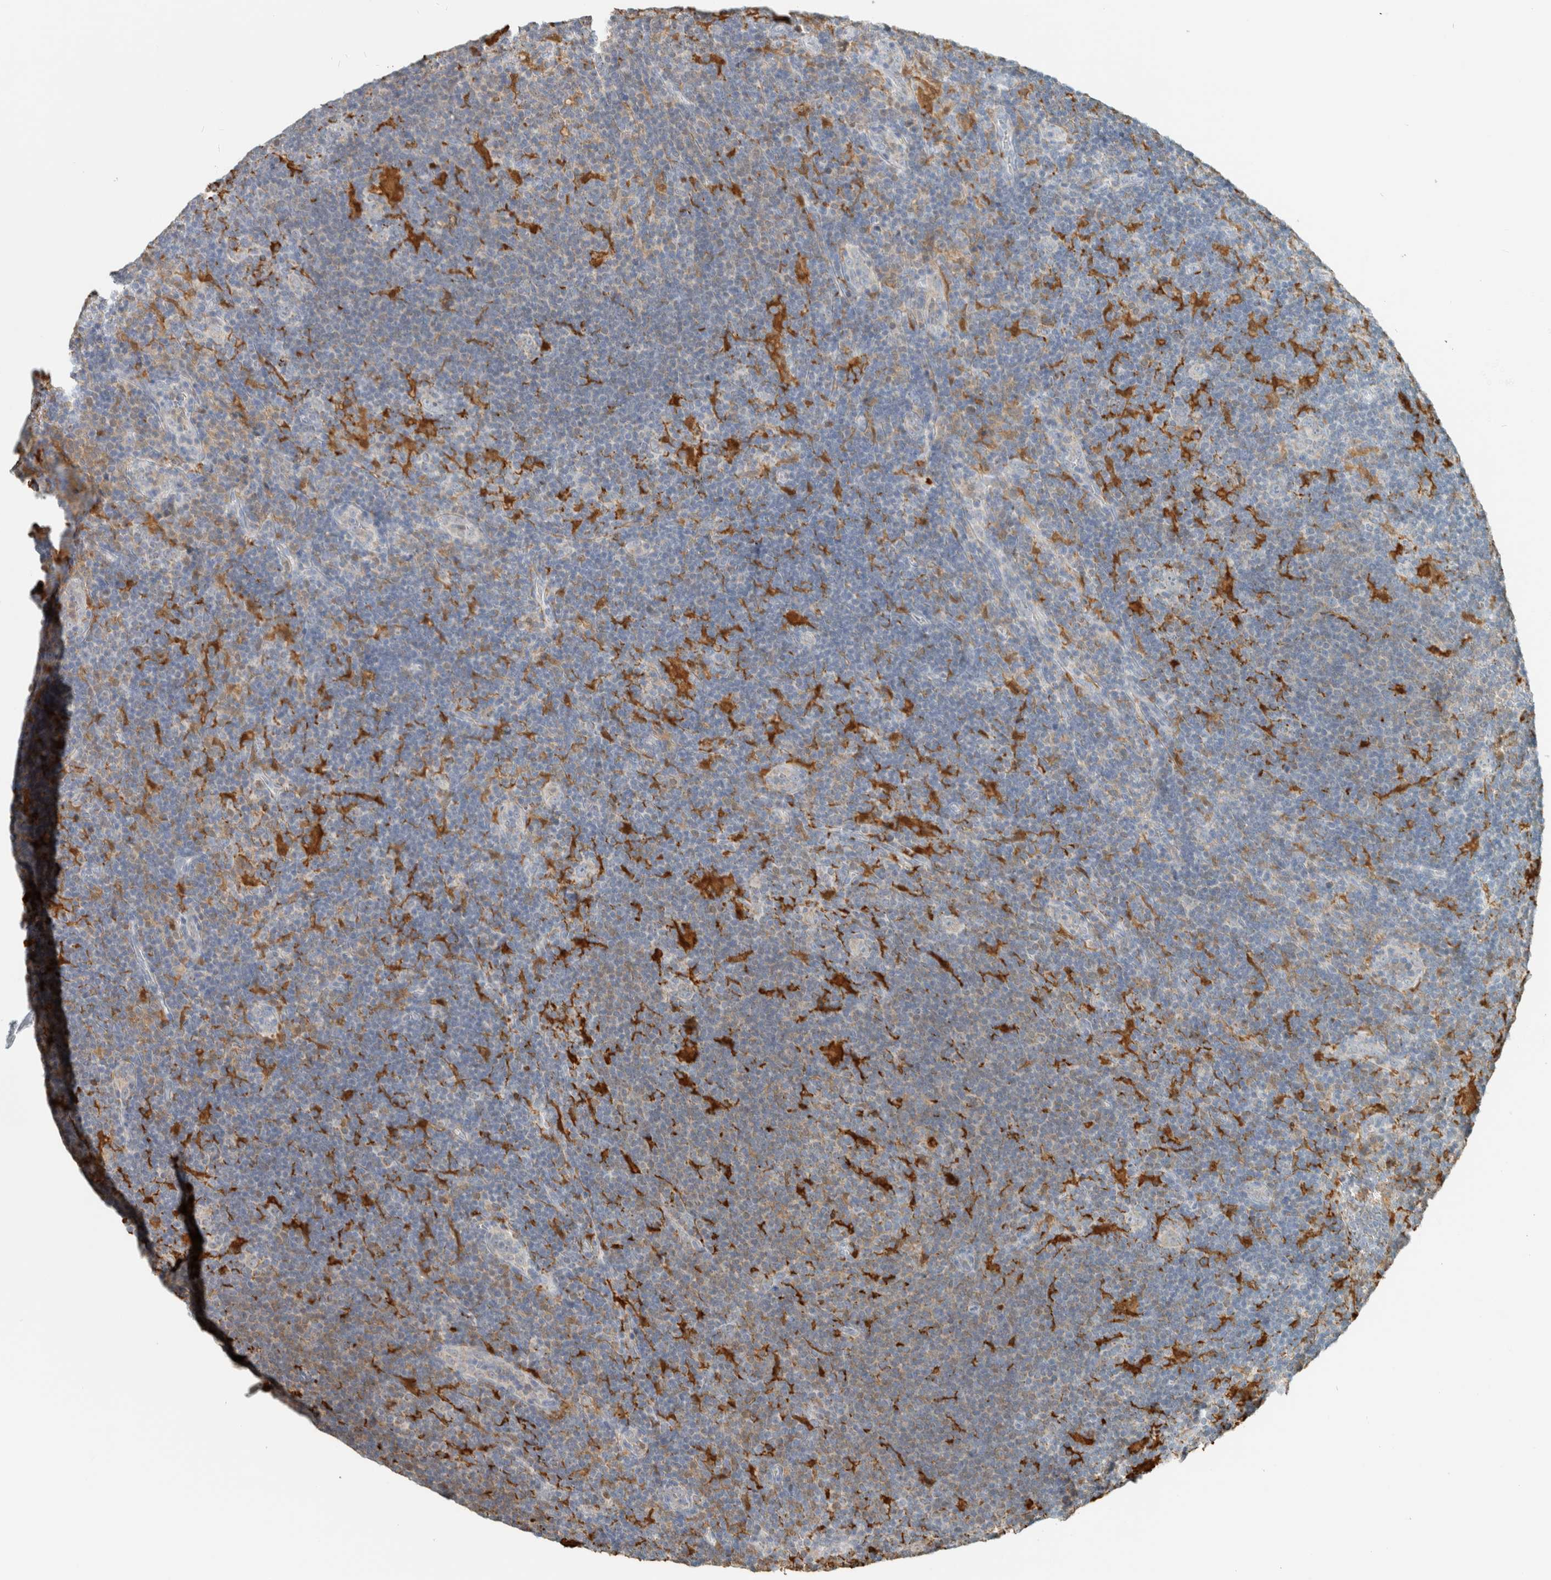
{"staining": {"intensity": "weak", "quantity": "<25%", "location": "cytoplasmic/membranous"}, "tissue": "lymphoma", "cell_type": "Tumor cells", "image_type": "cancer", "snomed": [{"axis": "morphology", "description": "Hodgkin's disease, NOS"}, {"axis": "topography", "description": "Lymph node"}], "caption": "Immunohistochemistry photomicrograph of human Hodgkin's disease stained for a protein (brown), which reveals no staining in tumor cells.", "gene": "CAPG", "patient": {"sex": "female", "age": 57}}